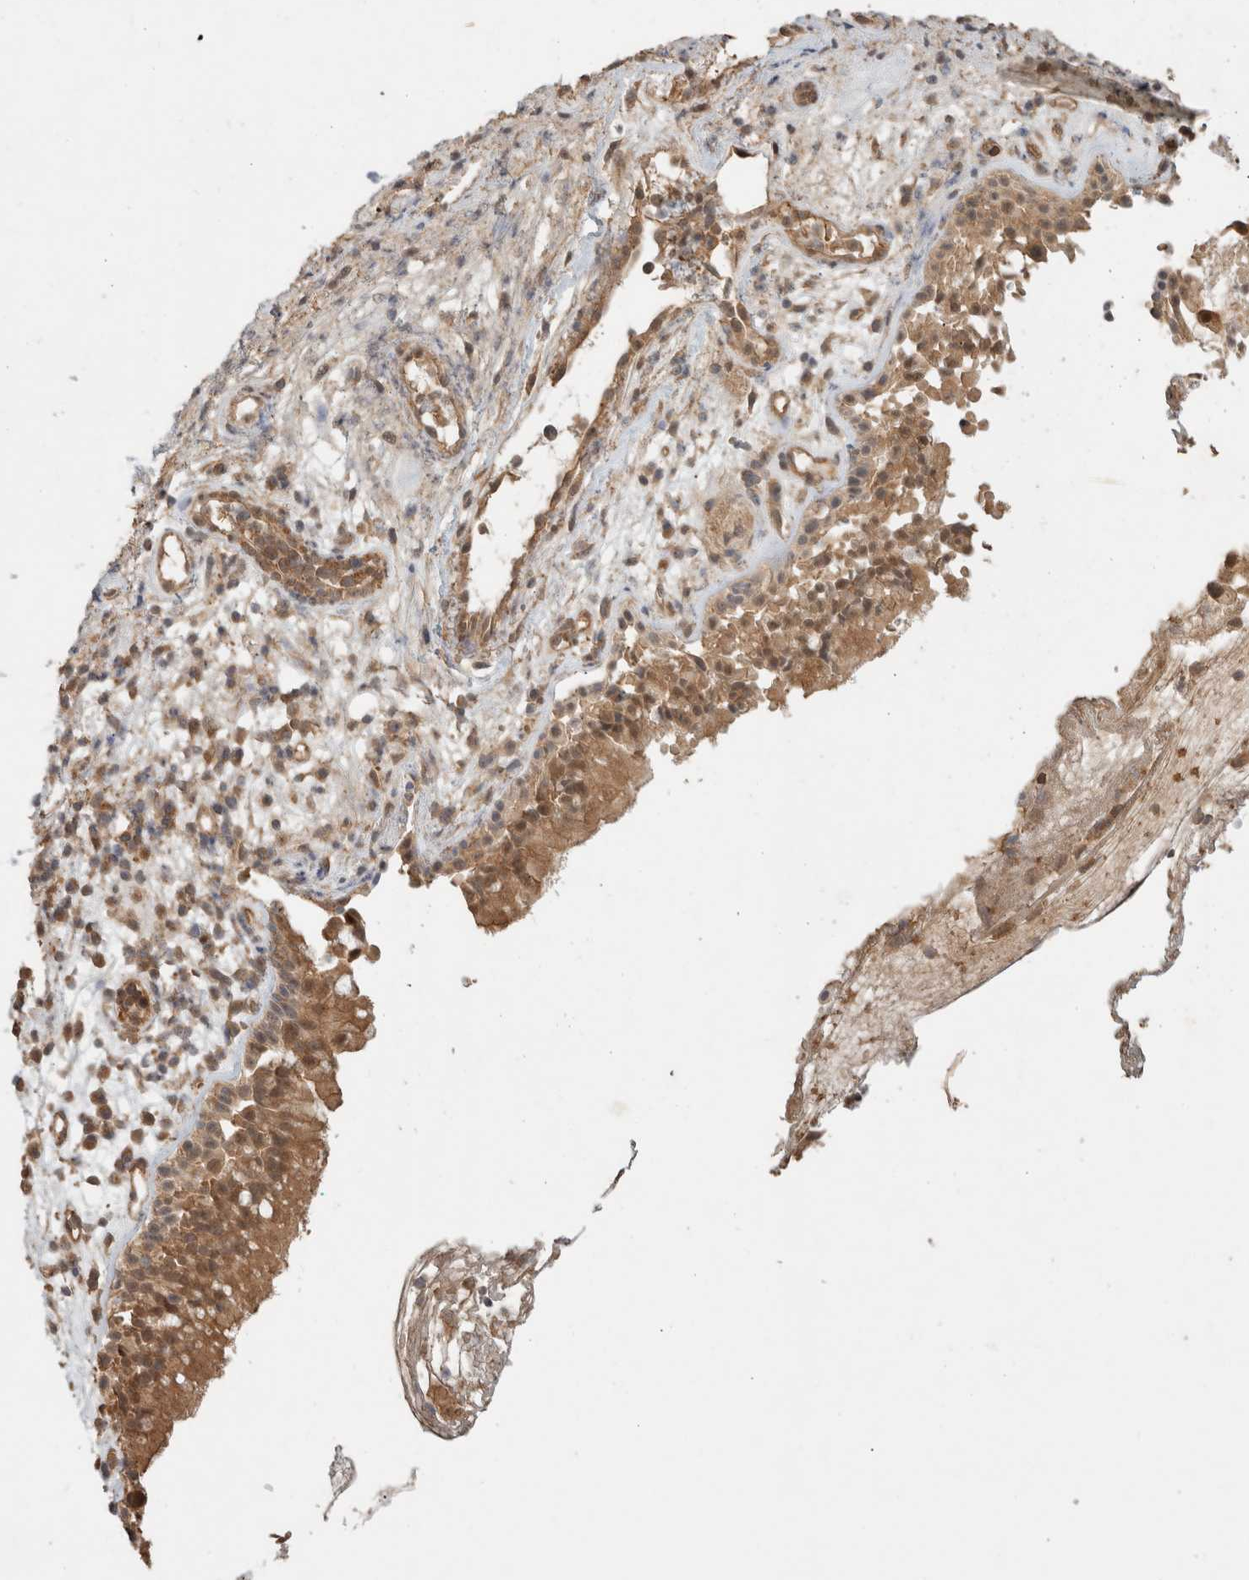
{"staining": {"intensity": "moderate", "quantity": ">75%", "location": "cytoplasmic/membranous,nuclear"}, "tissue": "nasopharynx", "cell_type": "Respiratory epithelial cells", "image_type": "normal", "snomed": [{"axis": "morphology", "description": "Normal tissue, NOS"}, {"axis": "morphology", "description": "Inflammation, NOS"}, {"axis": "topography", "description": "Nasopharynx"}], "caption": "A brown stain highlights moderate cytoplasmic/membranous,nuclear expression of a protein in respiratory epithelial cells of benign nasopharynx. (DAB (3,3'-diaminobenzidine) IHC, brown staining for protein, blue staining for nuclei).", "gene": "YWHAH", "patient": {"sex": "male", "age": 54}}